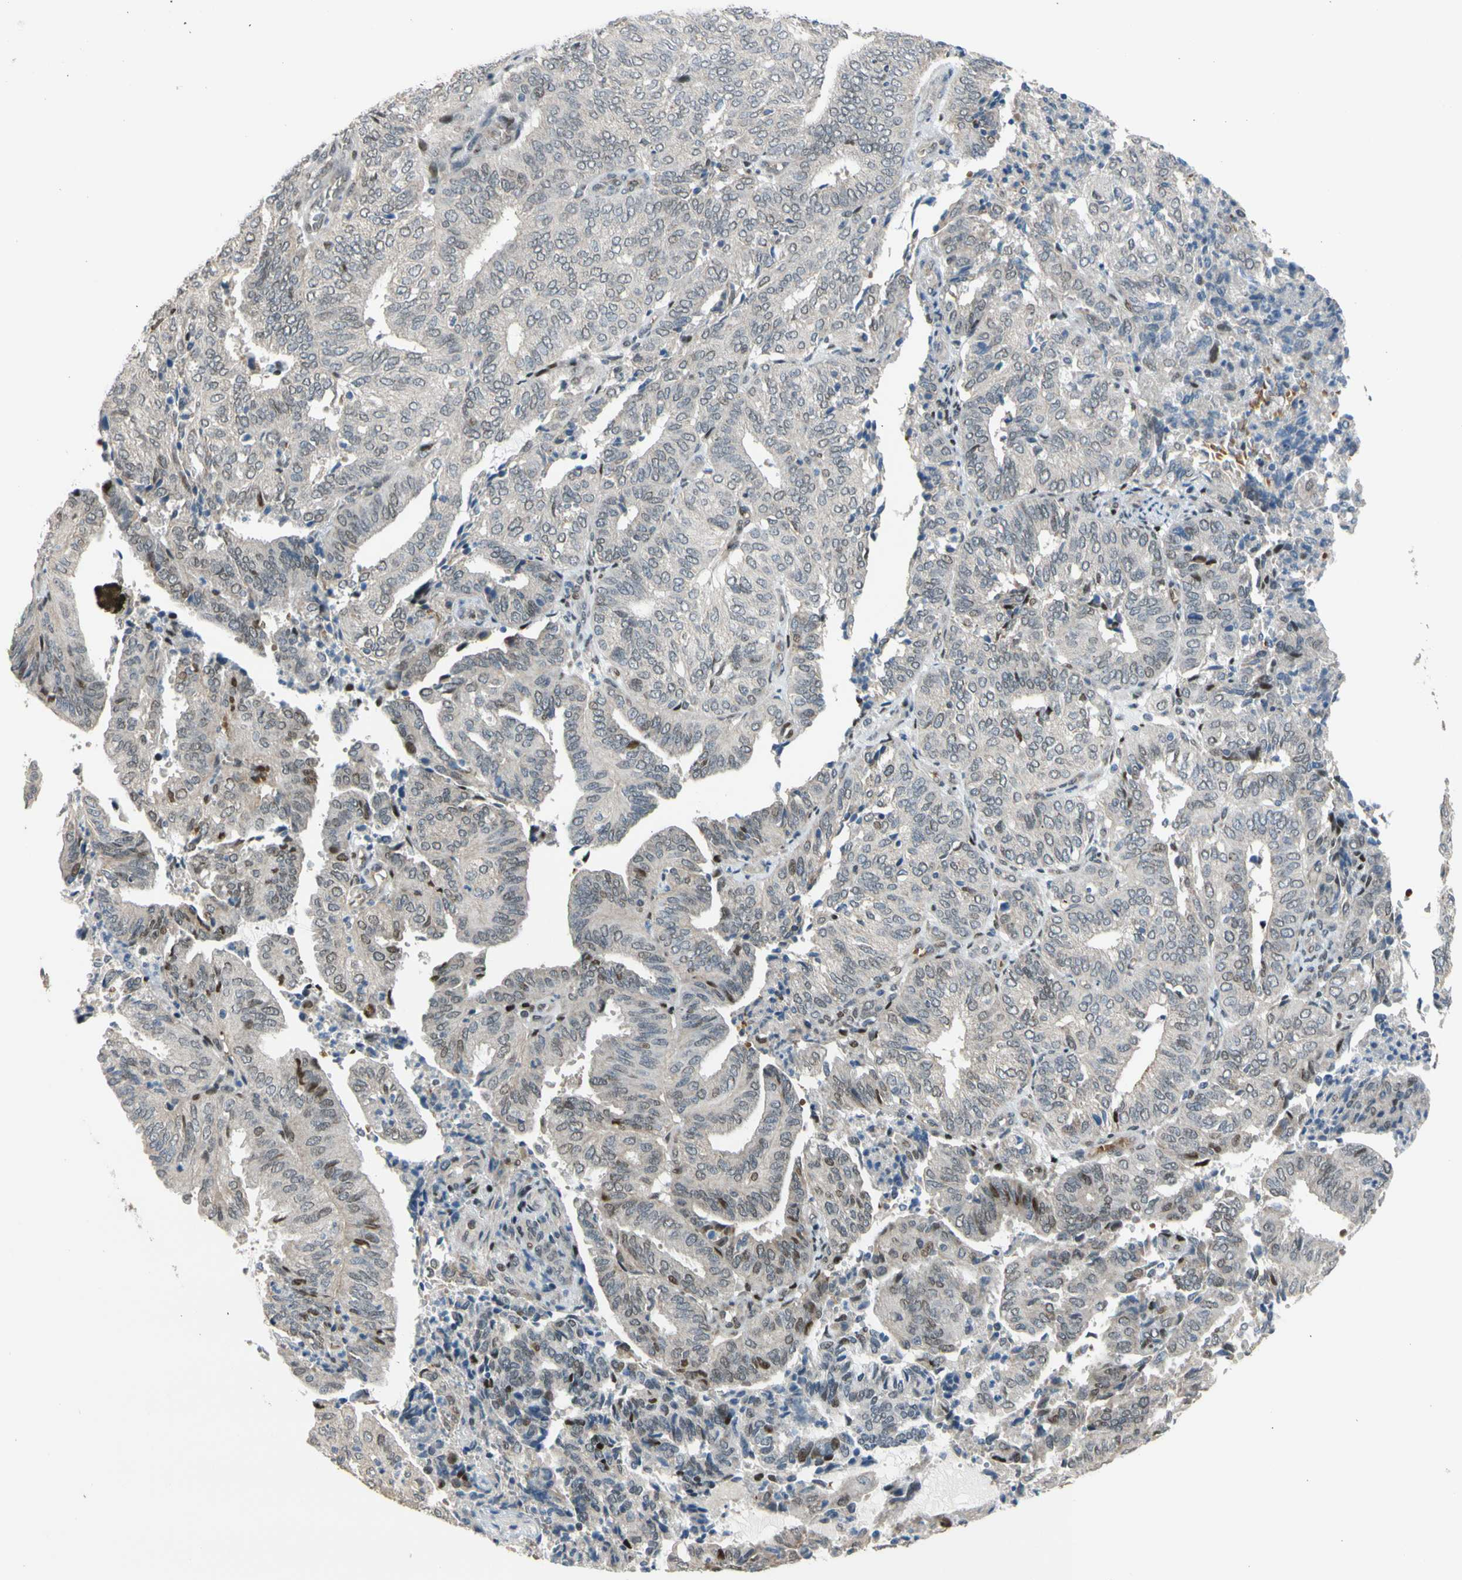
{"staining": {"intensity": "moderate", "quantity": "25%-75%", "location": "nuclear"}, "tissue": "endometrial cancer", "cell_type": "Tumor cells", "image_type": "cancer", "snomed": [{"axis": "morphology", "description": "Adenocarcinoma, NOS"}, {"axis": "topography", "description": "Uterus"}], "caption": "Protein expression by IHC displays moderate nuclear positivity in about 25%-75% of tumor cells in endometrial cancer (adenocarcinoma).", "gene": "ZNF184", "patient": {"sex": "female", "age": 60}}